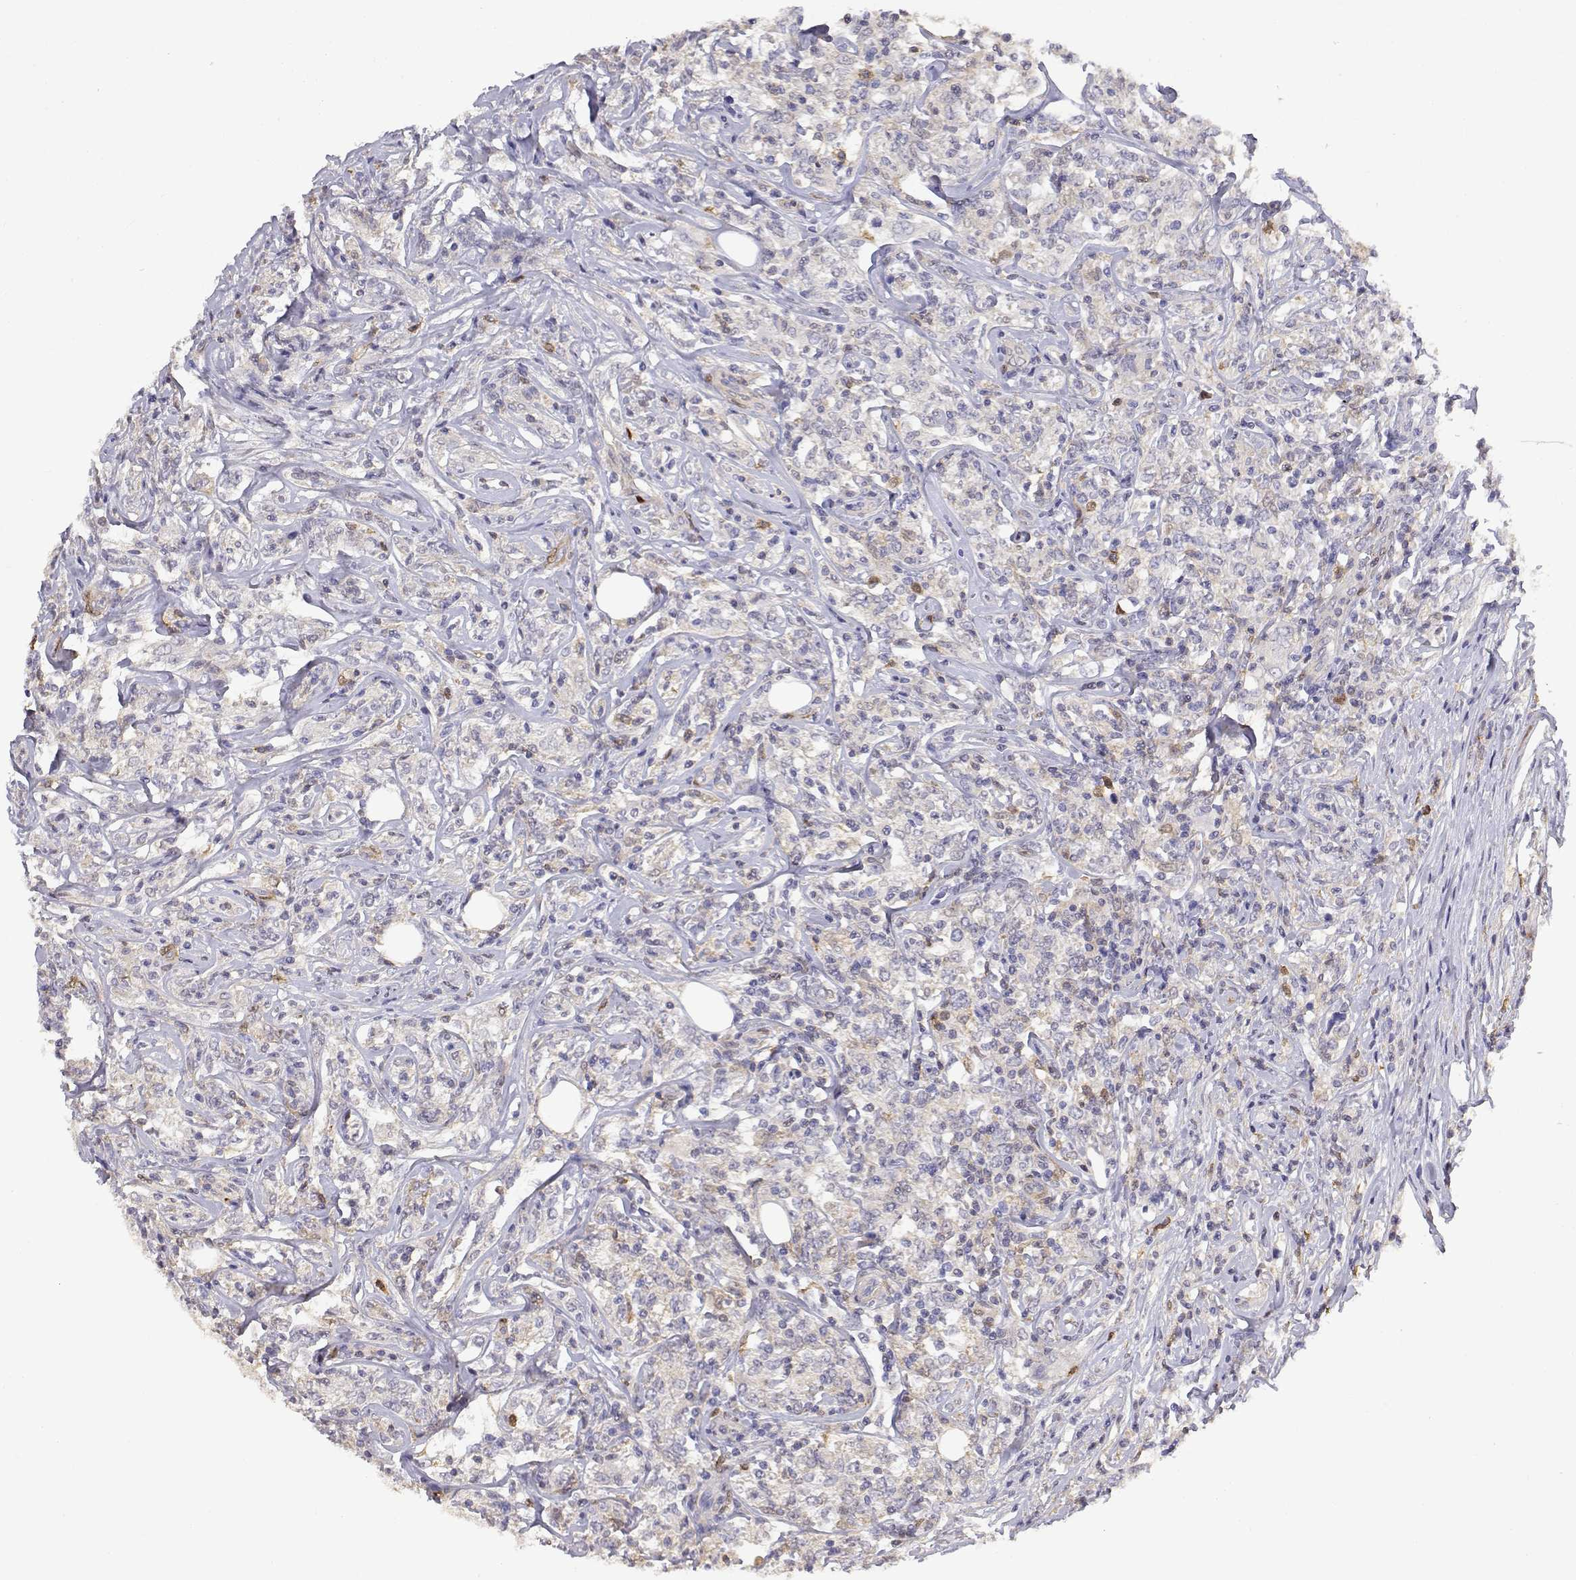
{"staining": {"intensity": "negative", "quantity": "none", "location": "none"}, "tissue": "lymphoma", "cell_type": "Tumor cells", "image_type": "cancer", "snomed": [{"axis": "morphology", "description": "Malignant lymphoma, non-Hodgkin's type, High grade"}, {"axis": "topography", "description": "Lymph node"}], "caption": "This is an immunohistochemistry (IHC) histopathology image of human lymphoma. There is no expression in tumor cells.", "gene": "ADA", "patient": {"sex": "female", "age": 84}}